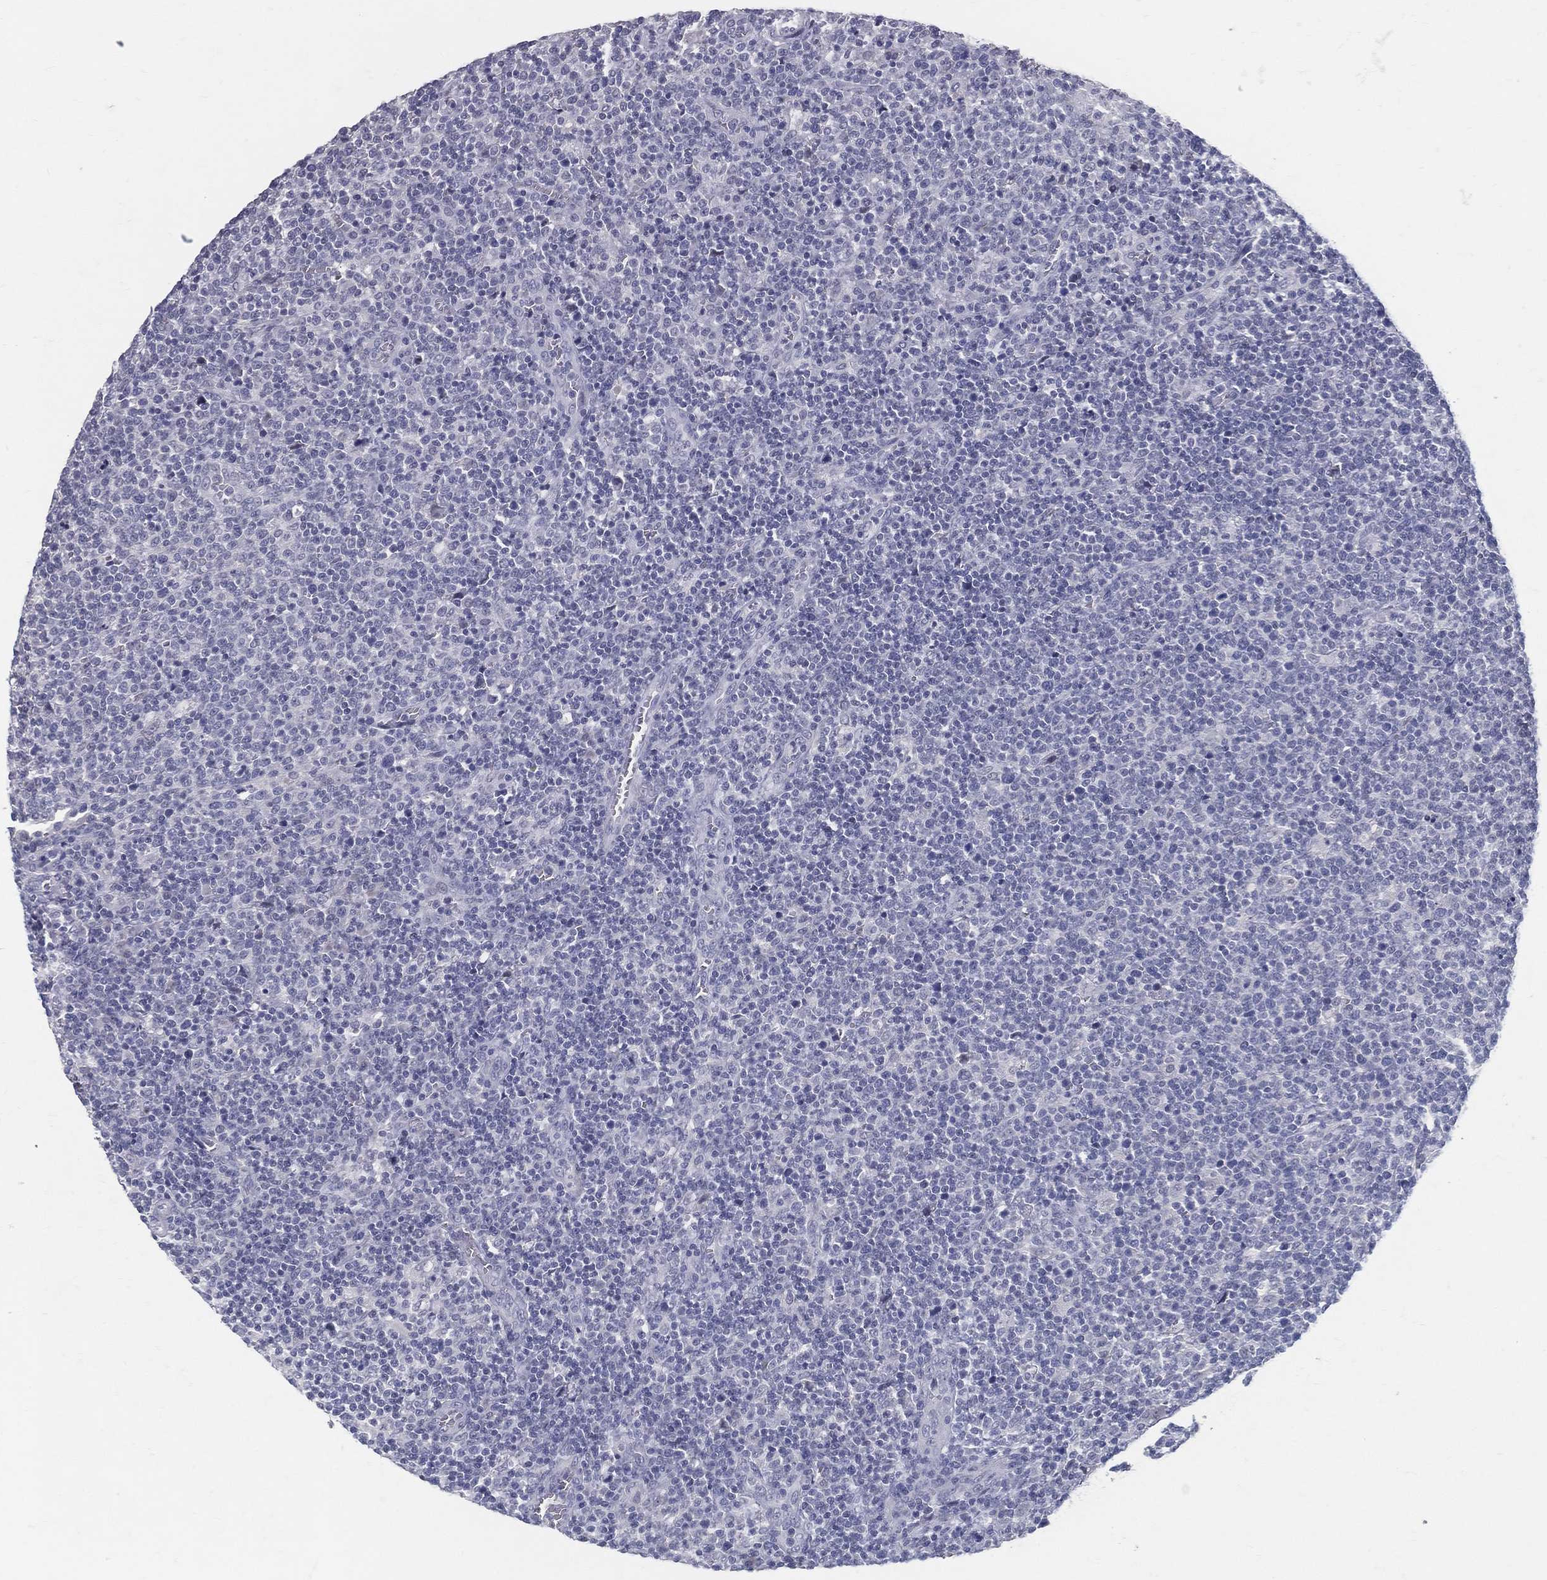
{"staining": {"intensity": "negative", "quantity": "none", "location": "none"}, "tissue": "lymphoma", "cell_type": "Tumor cells", "image_type": "cancer", "snomed": [{"axis": "morphology", "description": "Malignant lymphoma, non-Hodgkin's type, High grade"}, {"axis": "topography", "description": "Lymph node"}], "caption": "IHC photomicrograph of human high-grade malignant lymphoma, non-Hodgkin's type stained for a protein (brown), which displays no staining in tumor cells. Nuclei are stained in blue.", "gene": "ACE2", "patient": {"sex": "male", "age": 61}}